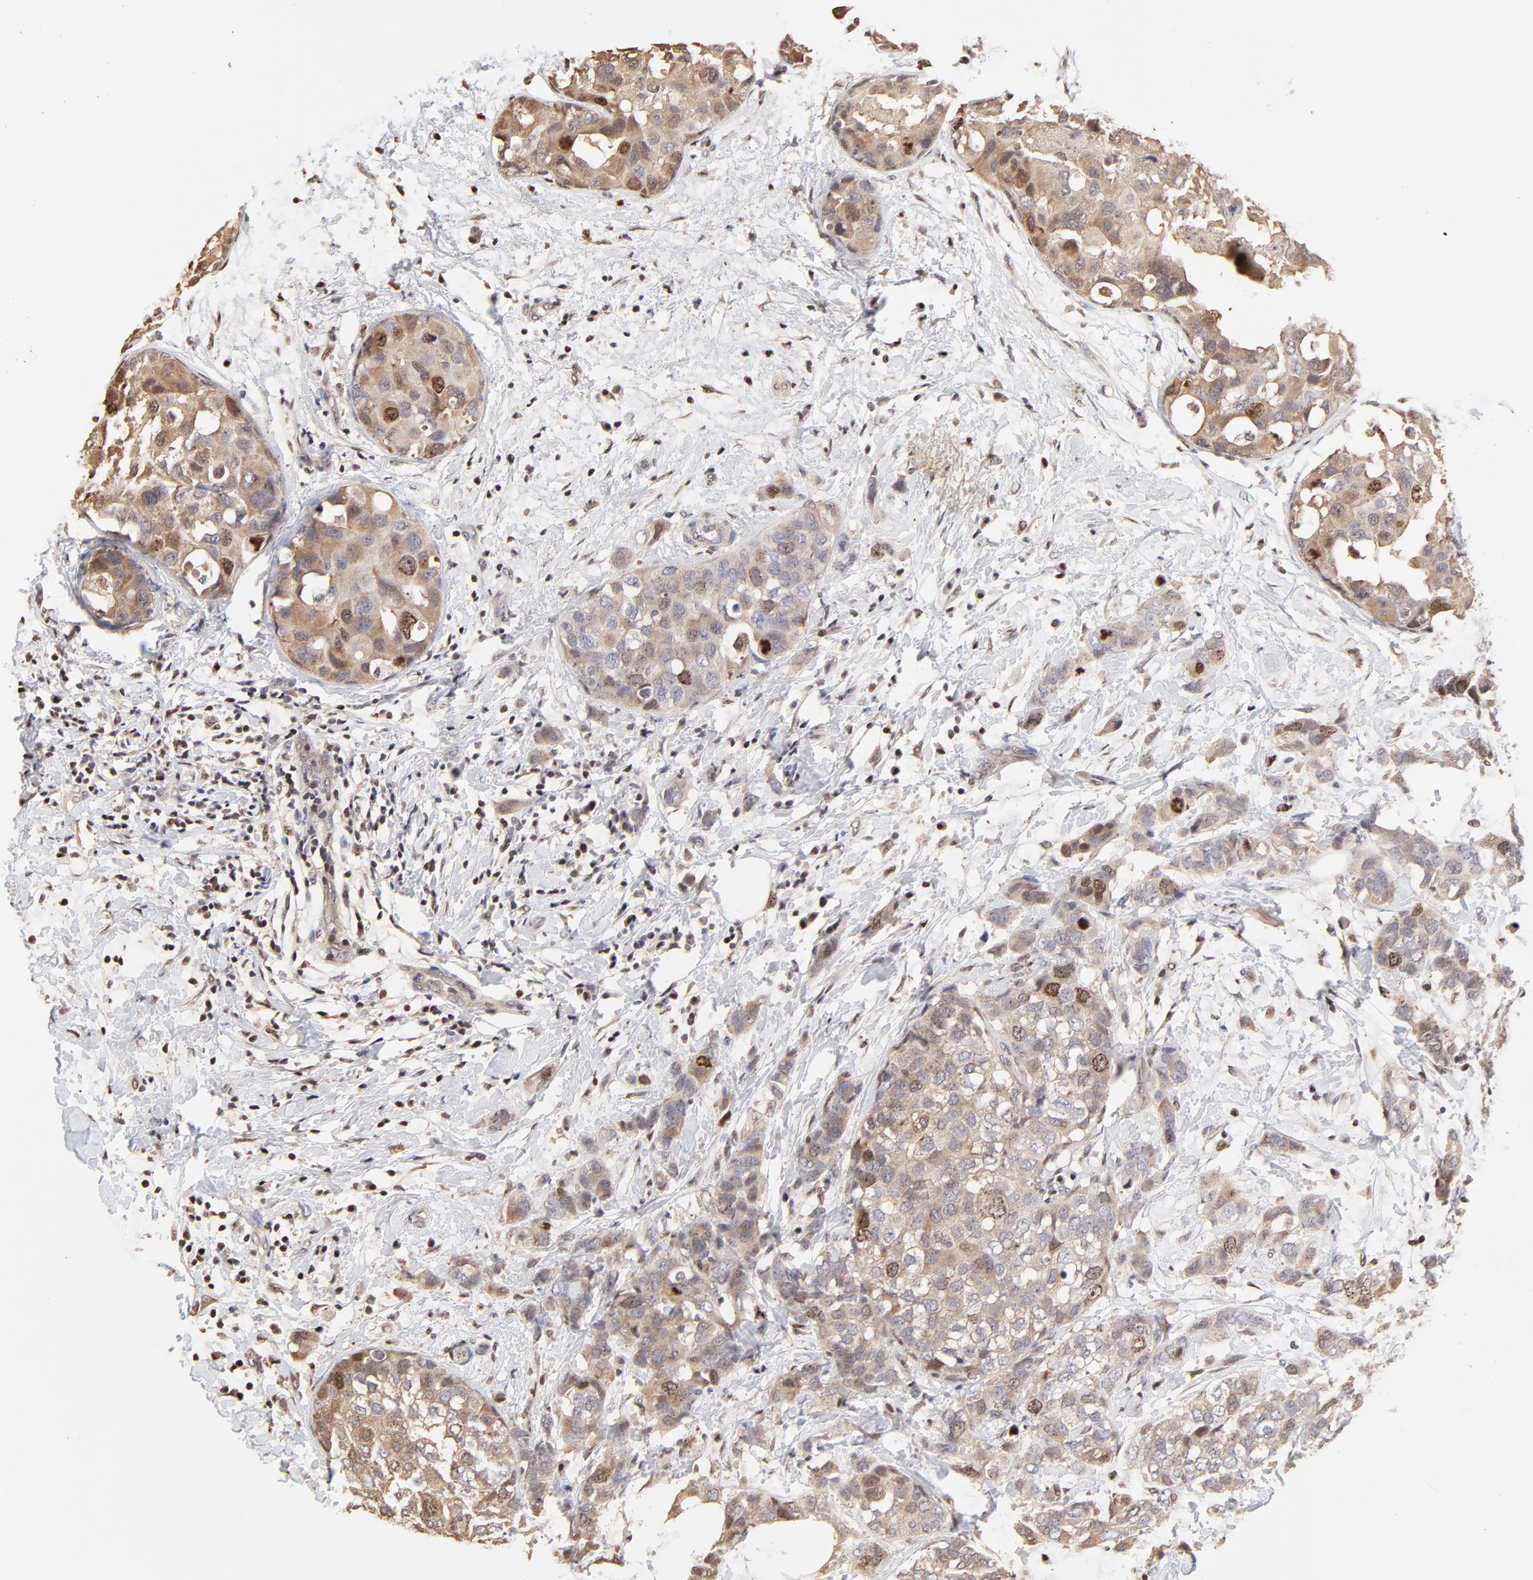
{"staining": {"intensity": "moderate", "quantity": "<25%", "location": "cytoplasmic/membranous,nuclear"}, "tissue": "breast cancer", "cell_type": "Tumor cells", "image_type": "cancer", "snomed": [{"axis": "morphology", "description": "Normal tissue, NOS"}, {"axis": "morphology", "description": "Duct carcinoma"}, {"axis": "topography", "description": "Breast"}], "caption": "Breast invasive ductal carcinoma tissue exhibits moderate cytoplasmic/membranous and nuclear staining in about <25% of tumor cells, visualized by immunohistochemistry. The protein of interest is stained brown, and the nuclei are stained in blue (DAB (3,3'-diaminobenzidine) IHC with brightfield microscopy, high magnification).", "gene": "BIRC5", "patient": {"sex": "female", "age": 50}}